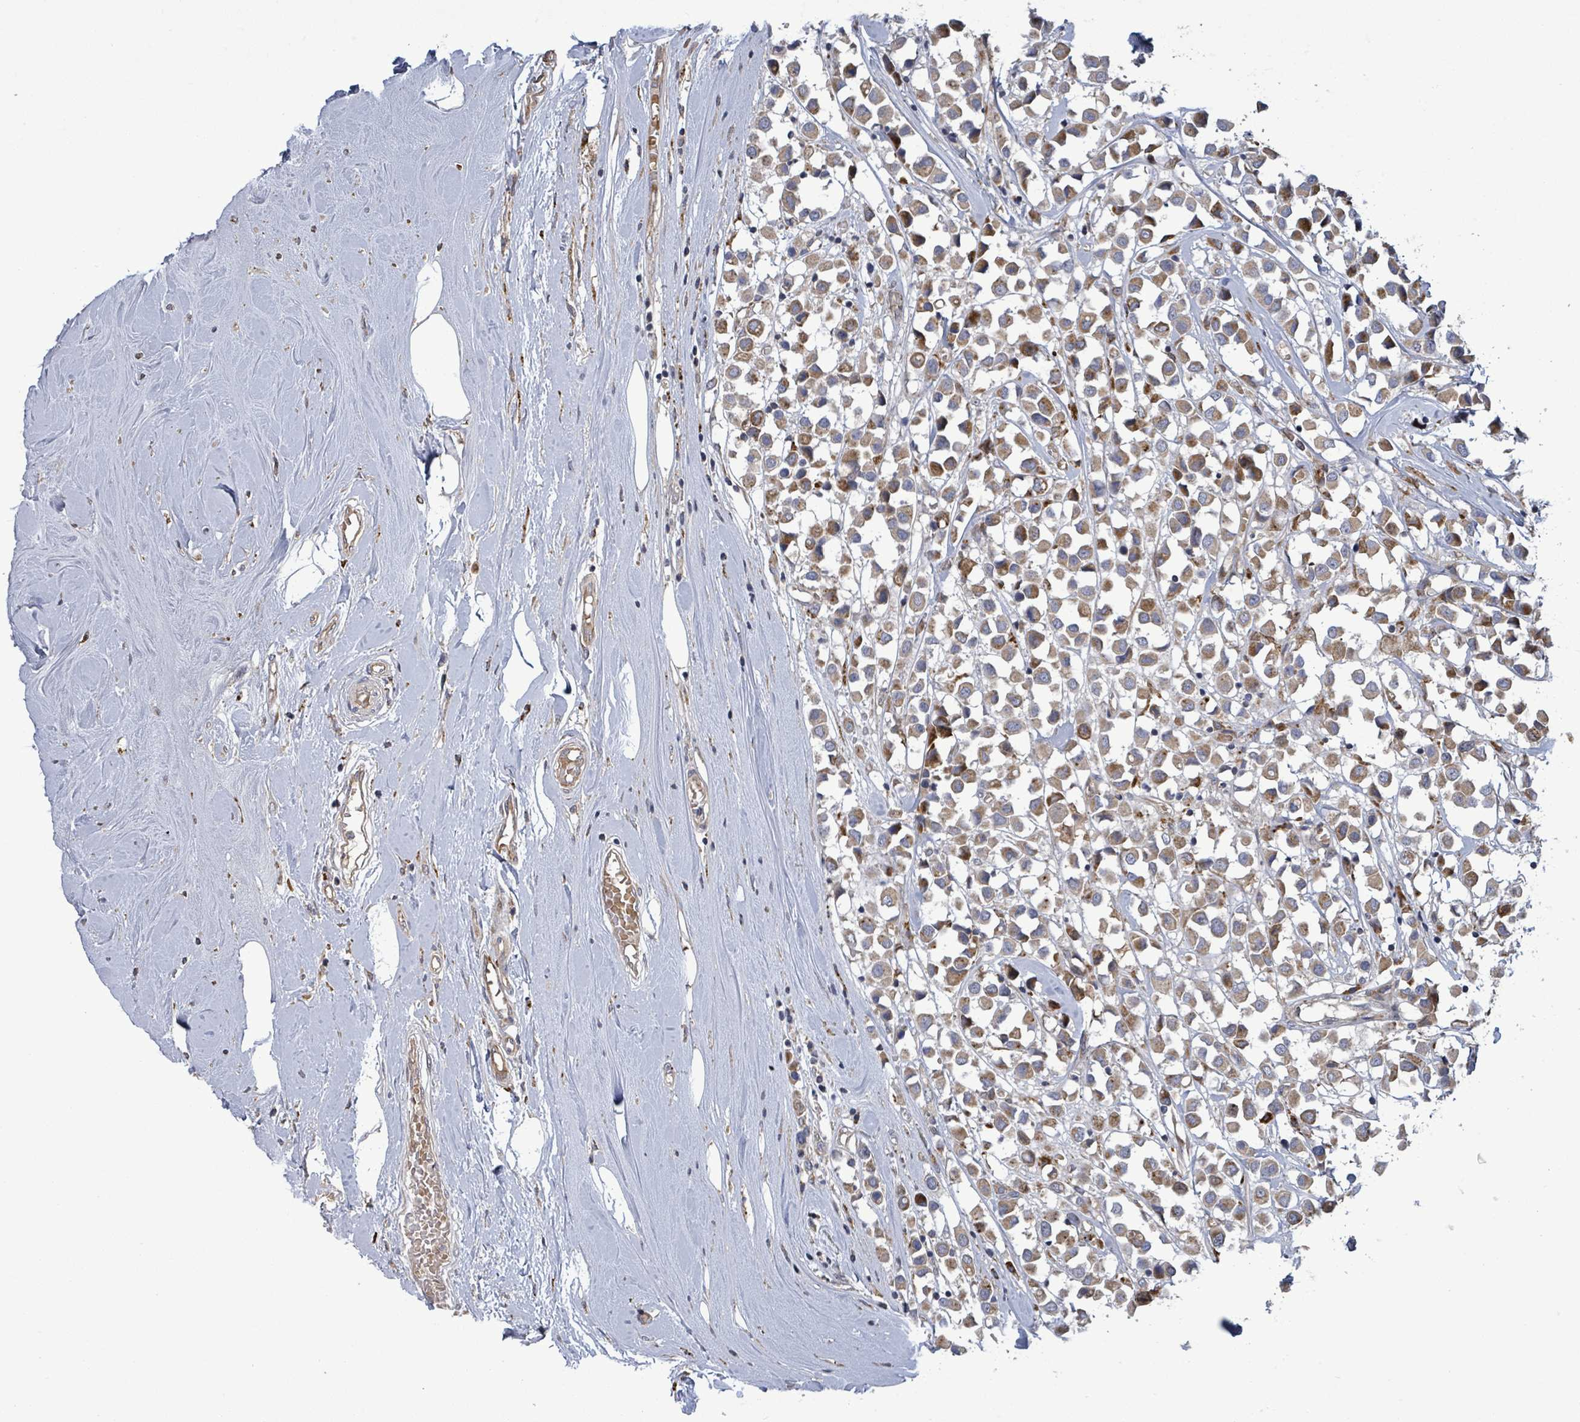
{"staining": {"intensity": "moderate", "quantity": ">75%", "location": "cytoplasmic/membranous"}, "tissue": "breast cancer", "cell_type": "Tumor cells", "image_type": "cancer", "snomed": [{"axis": "morphology", "description": "Duct carcinoma"}, {"axis": "topography", "description": "Breast"}], "caption": "There is medium levels of moderate cytoplasmic/membranous expression in tumor cells of breast cancer (intraductal carcinoma), as demonstrated by immunohistochemical staining (brown color).", "gene": "DIPK2A", "patient": {"sex": "female", "age": 61}}